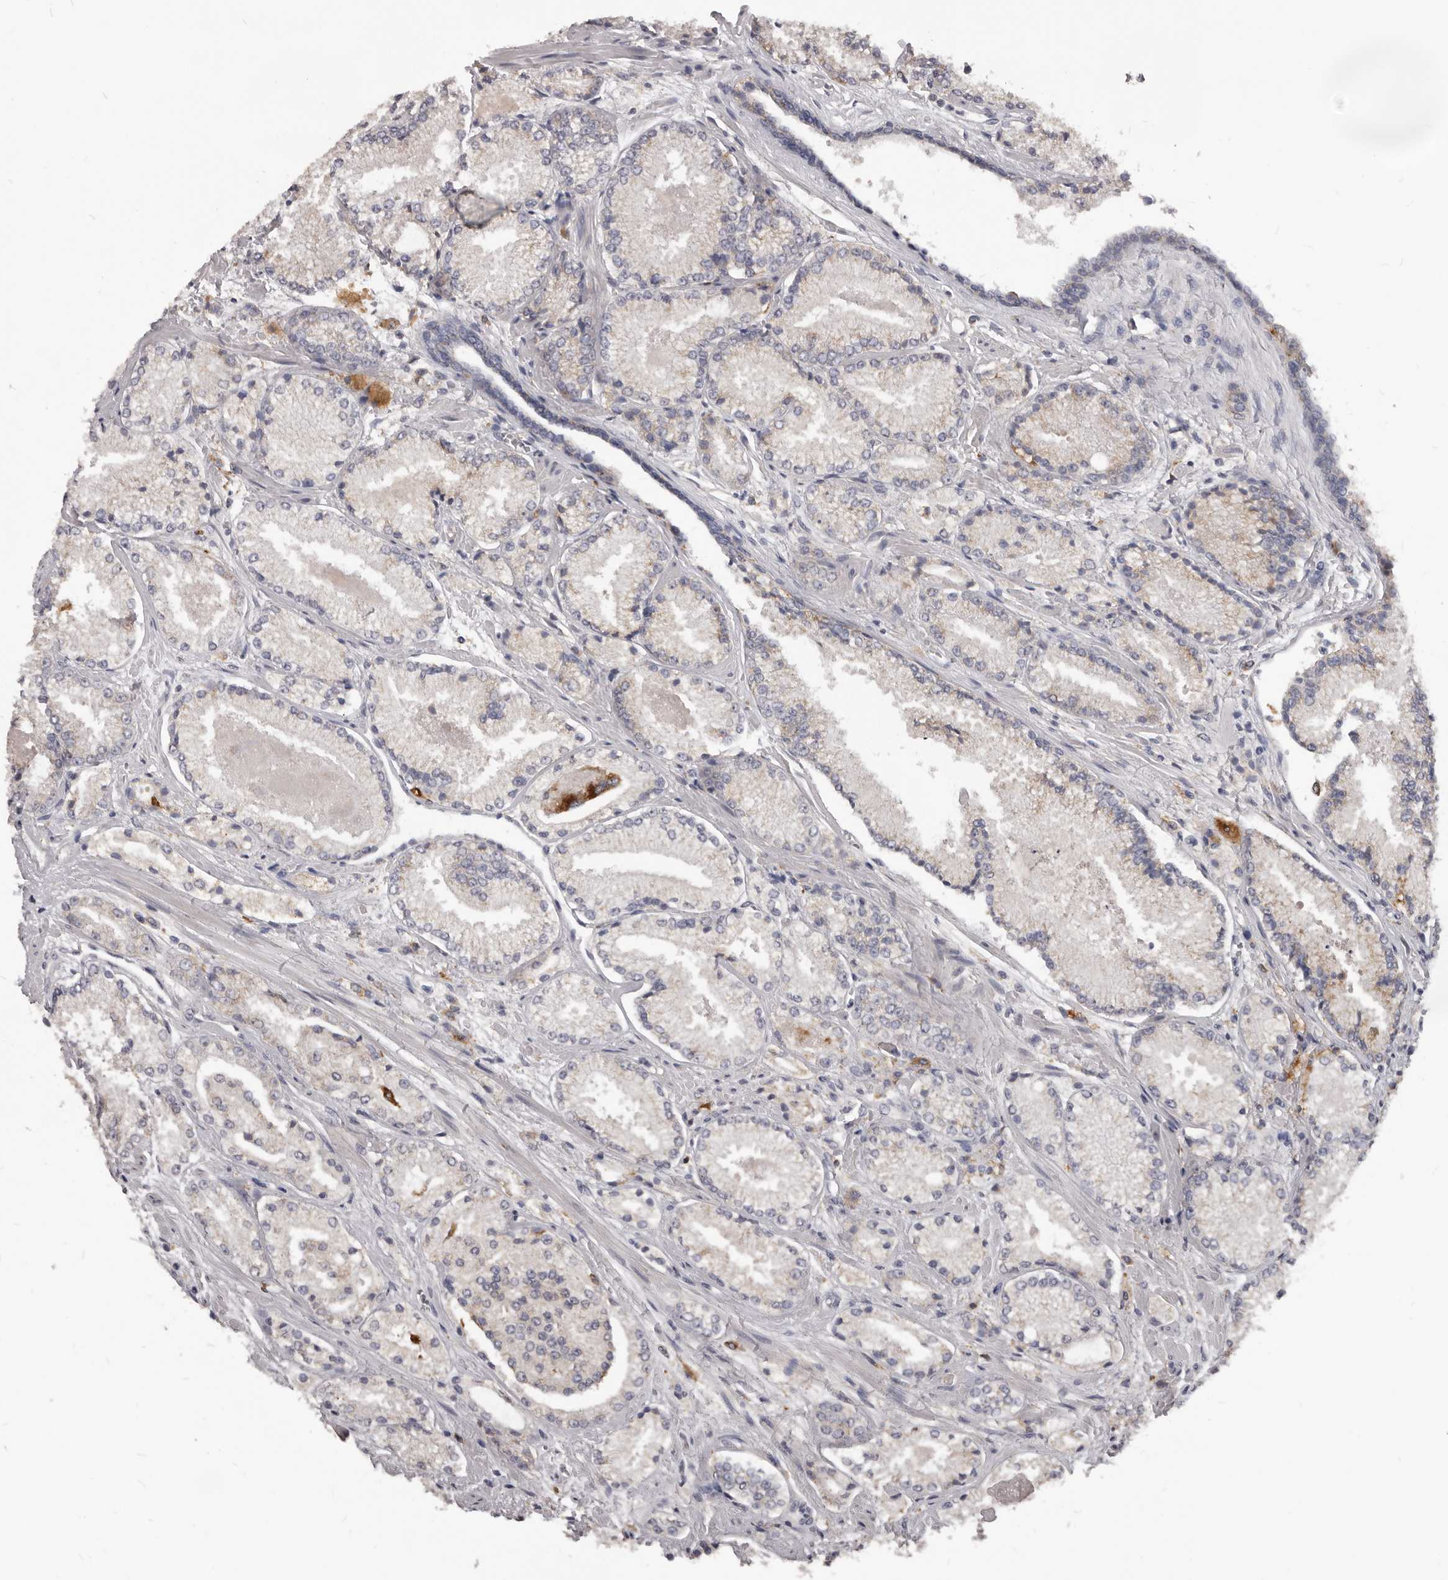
{"staining": {"intensity": "negative", "quantity": "none", "location": "none"}, "tissue": "prostate cancer", "cell_type": "Tumor cells", "image_type": "cancer", "snomed": [{"axis": "morphology", "description": "Adenocarcinoma, High grade"}, {"axis": "topography", "description": "Prostate"}], "caption": "Prostate cancer (adenocarcinoma (high-grade)) stained for a protein using immunohistochemistry (IHC) reveals no positivity tumor cells.", "gene": "PI4K2A", "patient": {"sex": "male", "age": 73}}